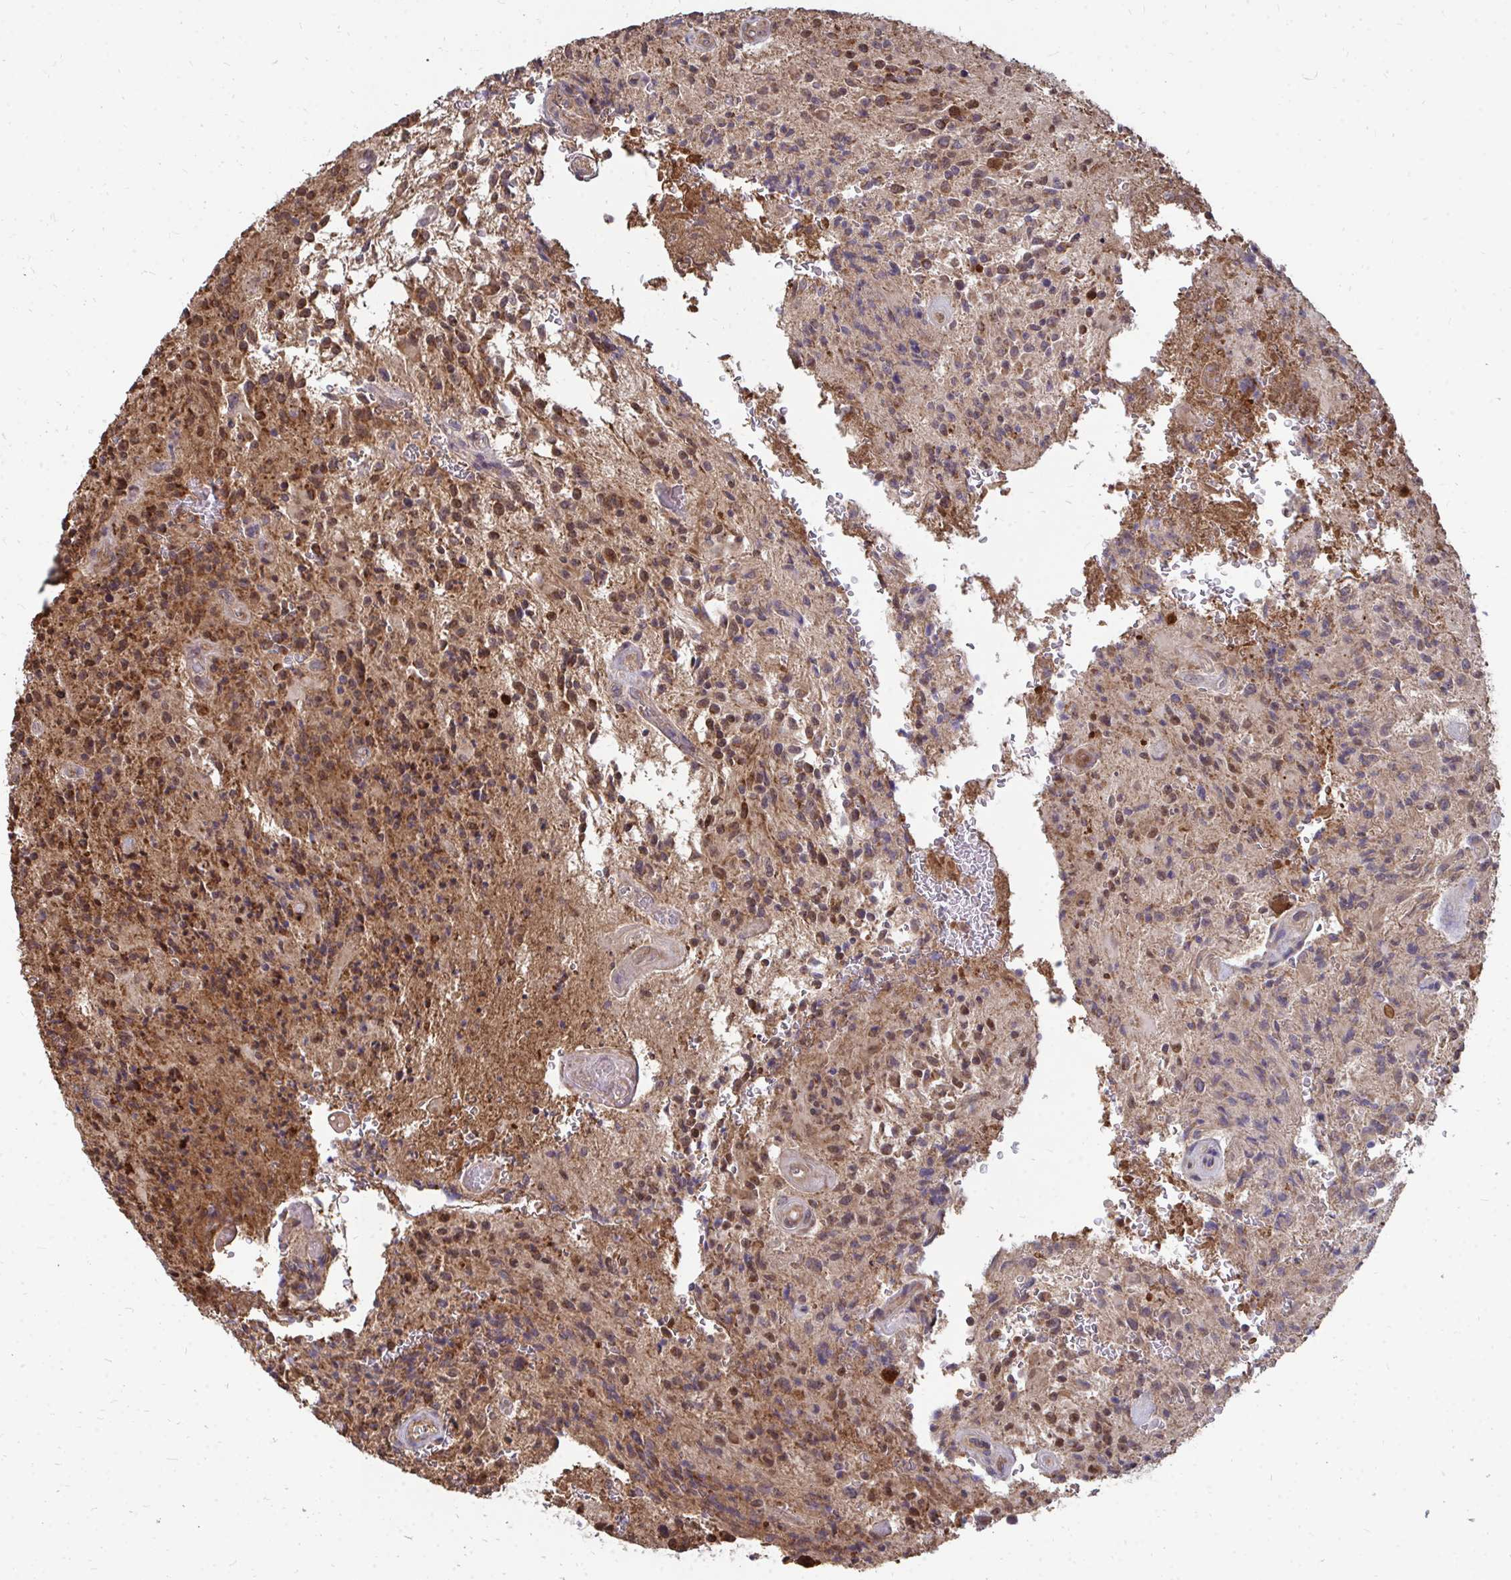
{"staining": {"intensity": "moderate", "quantity": ">75%", "location": "cytoplasmic/membranous"}, "tissue": "glioma", "cell_type": "Tumor cells", "image_type": "cancer", "snomed": [{"axis": "morphology", "description": "Normal tissue, NOS"}, {"axis": "morphology", "description": "Glioma, malignant, High grade"}, {"axis": "topography", "description": "Cerebral cortex"}], "caption": "DAB immunohistochemical staining of high-grade glioma (malignant) exhibits moderate cytoplasmic/membranous protein expression in approximately >75% of tumor cells.", "gene": "DNAJA2", "patient": {"sex": "male", "age": 56}}